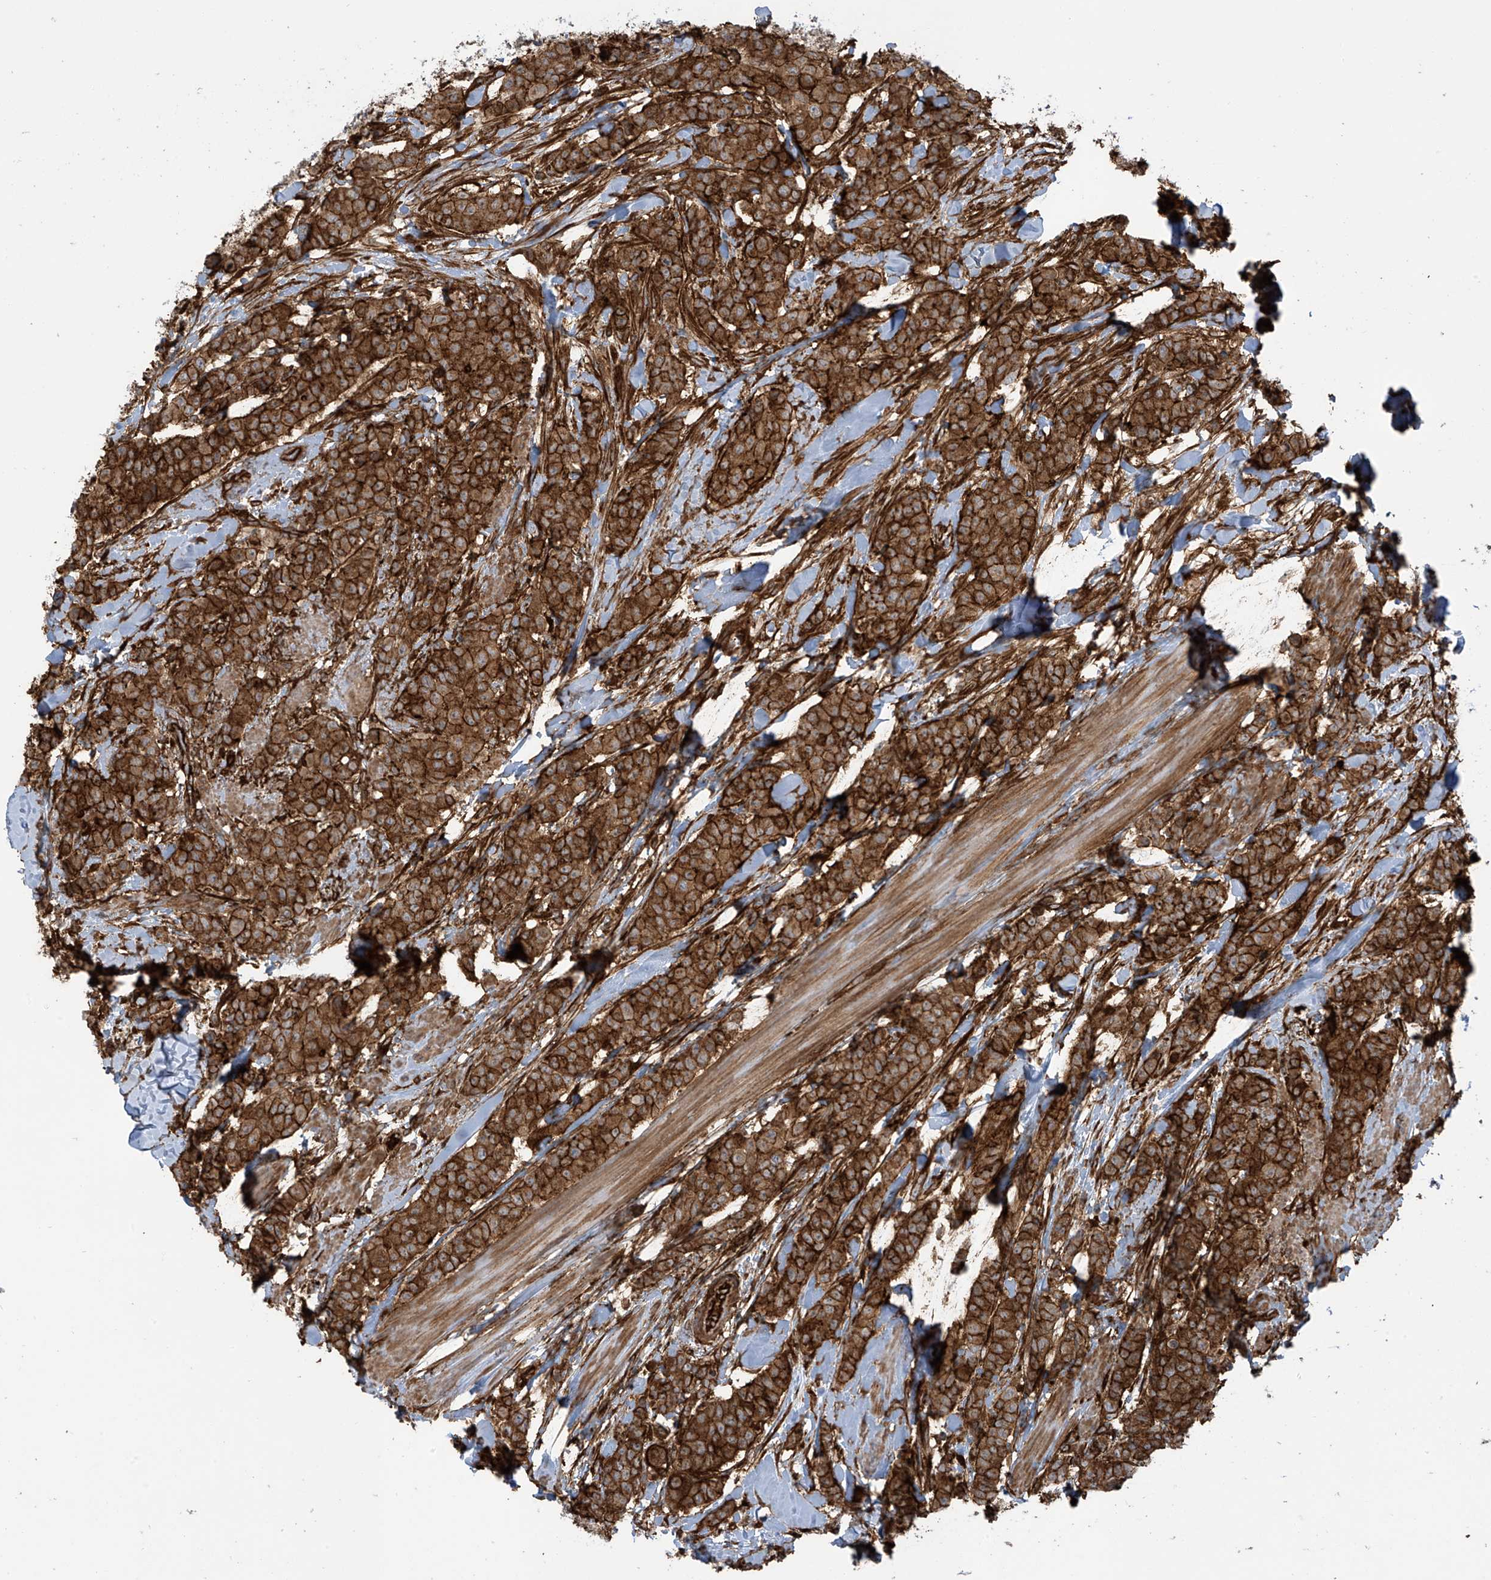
{"staining": {"intensity": "strong", "quantity": ">75%", "location": "cytoplasmic/membranous"}, "tissue": "breast cancer", "cell_type": "Tumor cells", "image_type": "cancer", "snomed": [{"axis": "morphology", "description": "Duct carcinoma"}, {"axis": "topography", "description": "Breast"}], "caption": "Immunohistochemical staining of human breast cancer shows high levels of strong cytoplasmic/membranous expression in about >75% of tumor cells.", "gene": "SLC9A2", "patient": {"sex": "female", "age": 40}}